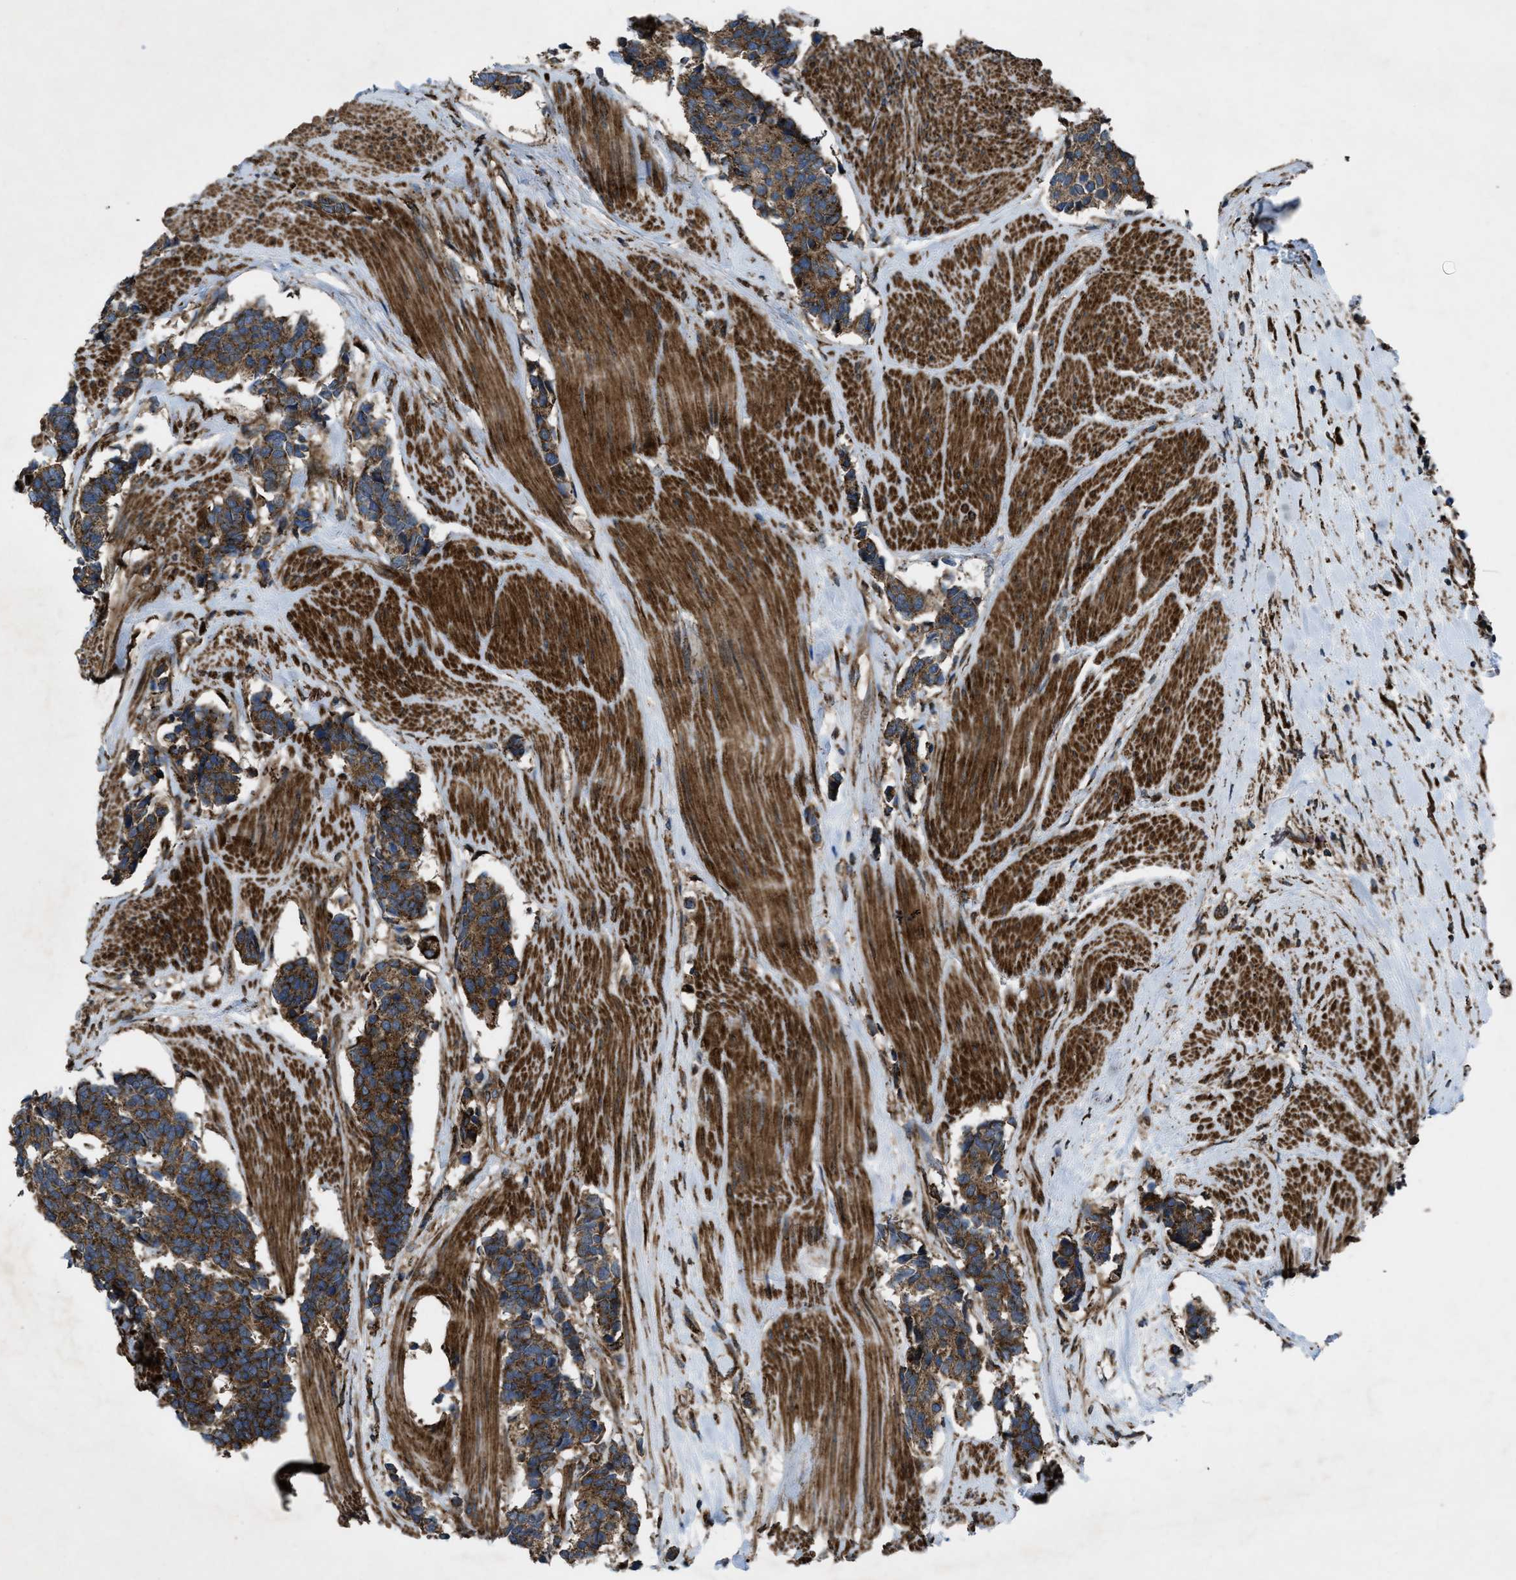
{"staining": {"intensity": "moderate", "quantity": ">75%", "location": "cytoplasmic/membranous"}, "tissue": "carcinoid", "cell_type": "Tumor cells", "image_type": "cancer", "snomed": [{"axis": "morphology", "description": "Carcinoma, NOS"}, {"axis": "morphology", "description": "Carcinoid, malignant, NOS"}, {"axis": "topography", "description": "Urinary bladder"}], "caption": "Carcinoma was stained to show a protein in brown. There is medium levels of moderate cytoplasmic/membranous positivity in about >75% of tumor cells.", "gene": "PER3", "patient": {"sex": "male", "age": 57}}